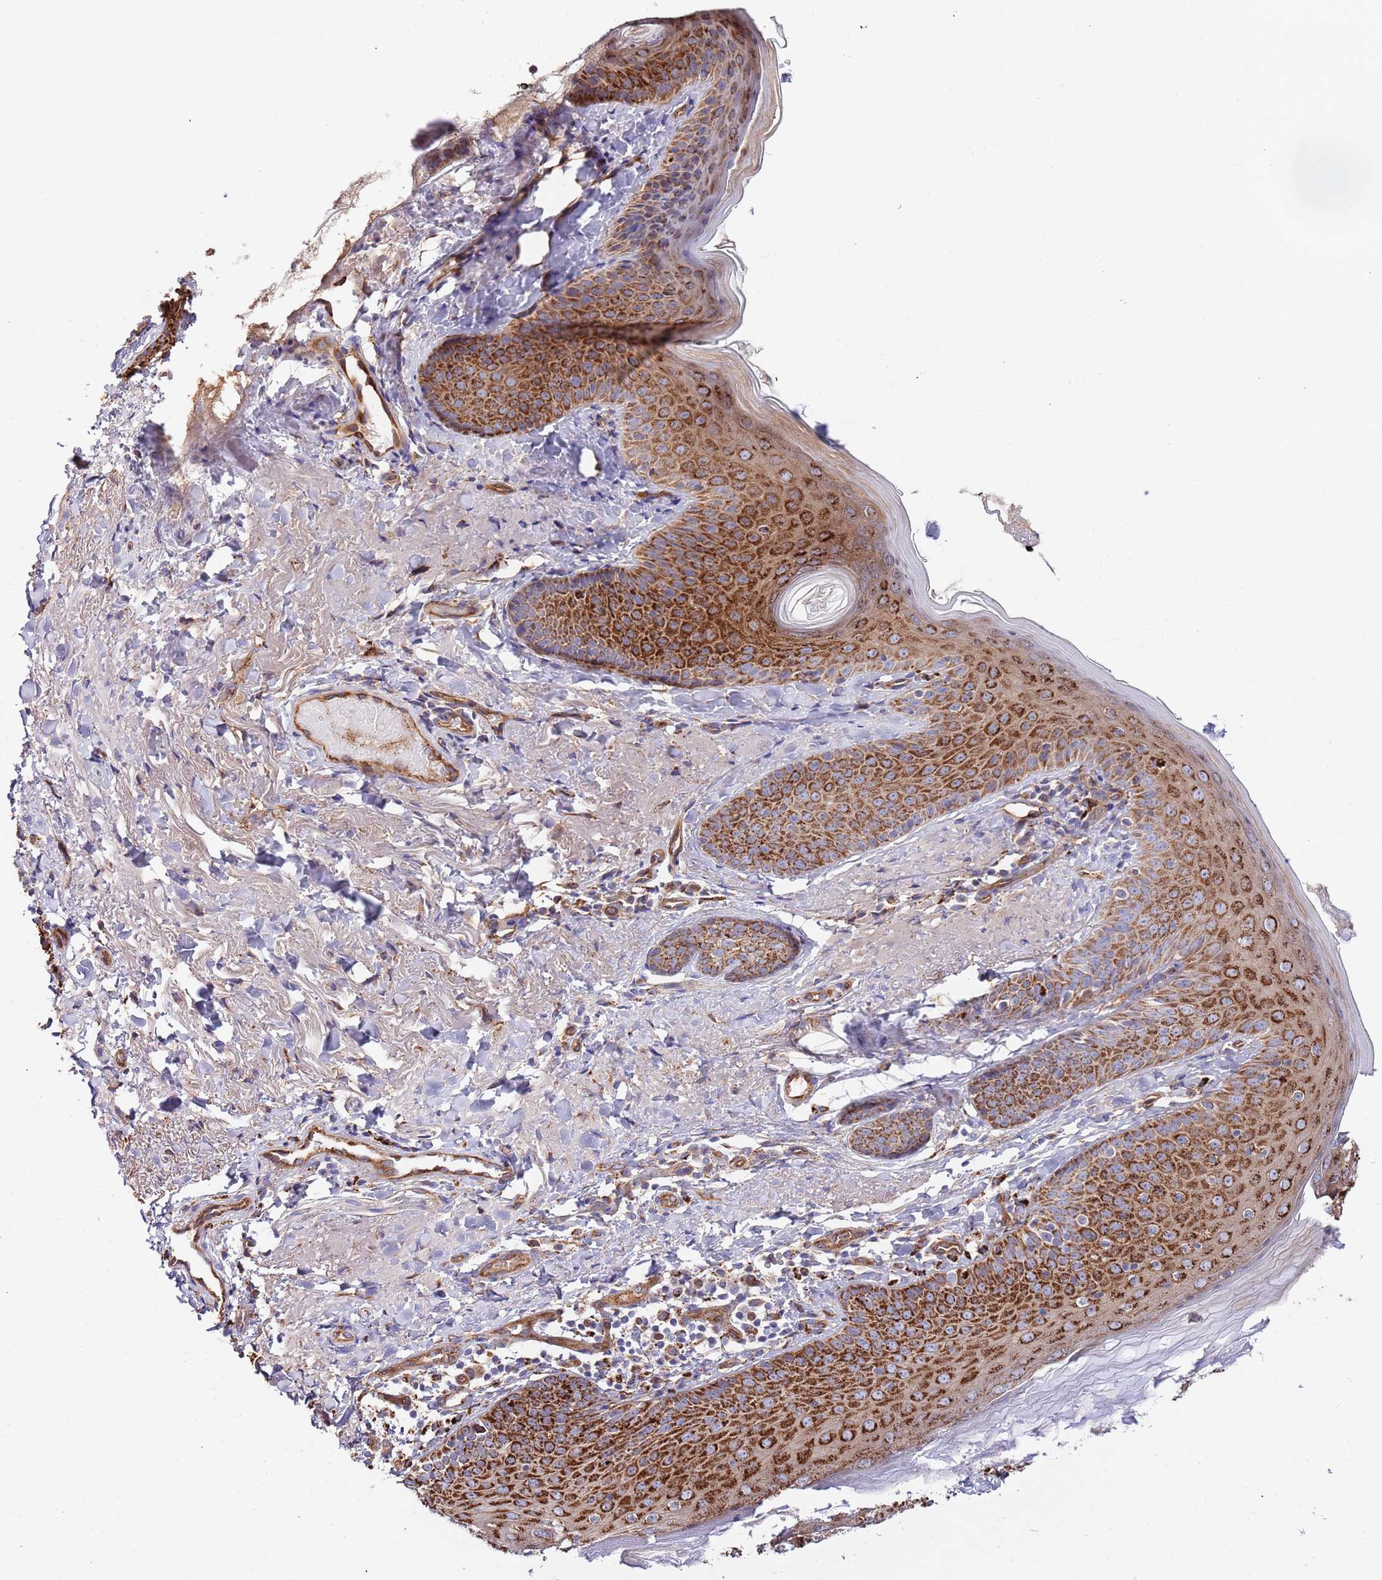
{"staining": {"intensity": "strong", "quantity": ">75%", "location": "cytoplasmic/membranous"}, "tissue": "skin", "cell_type": "Fibroblasts", "image_type": "normal", "snomed": [{"axis": "morphology", "description": "Normal tissue, NOS"}, {"axis": "topography", "description": "Skin"}], "caption": "Brown immunohistochemical staining in benign skin demonstrates strong cytoplasmic/membranous expression in approximately >75% of fibroblasts.", "gene": "DOCK6", "patient": {"sex": "male", "age": 57}}